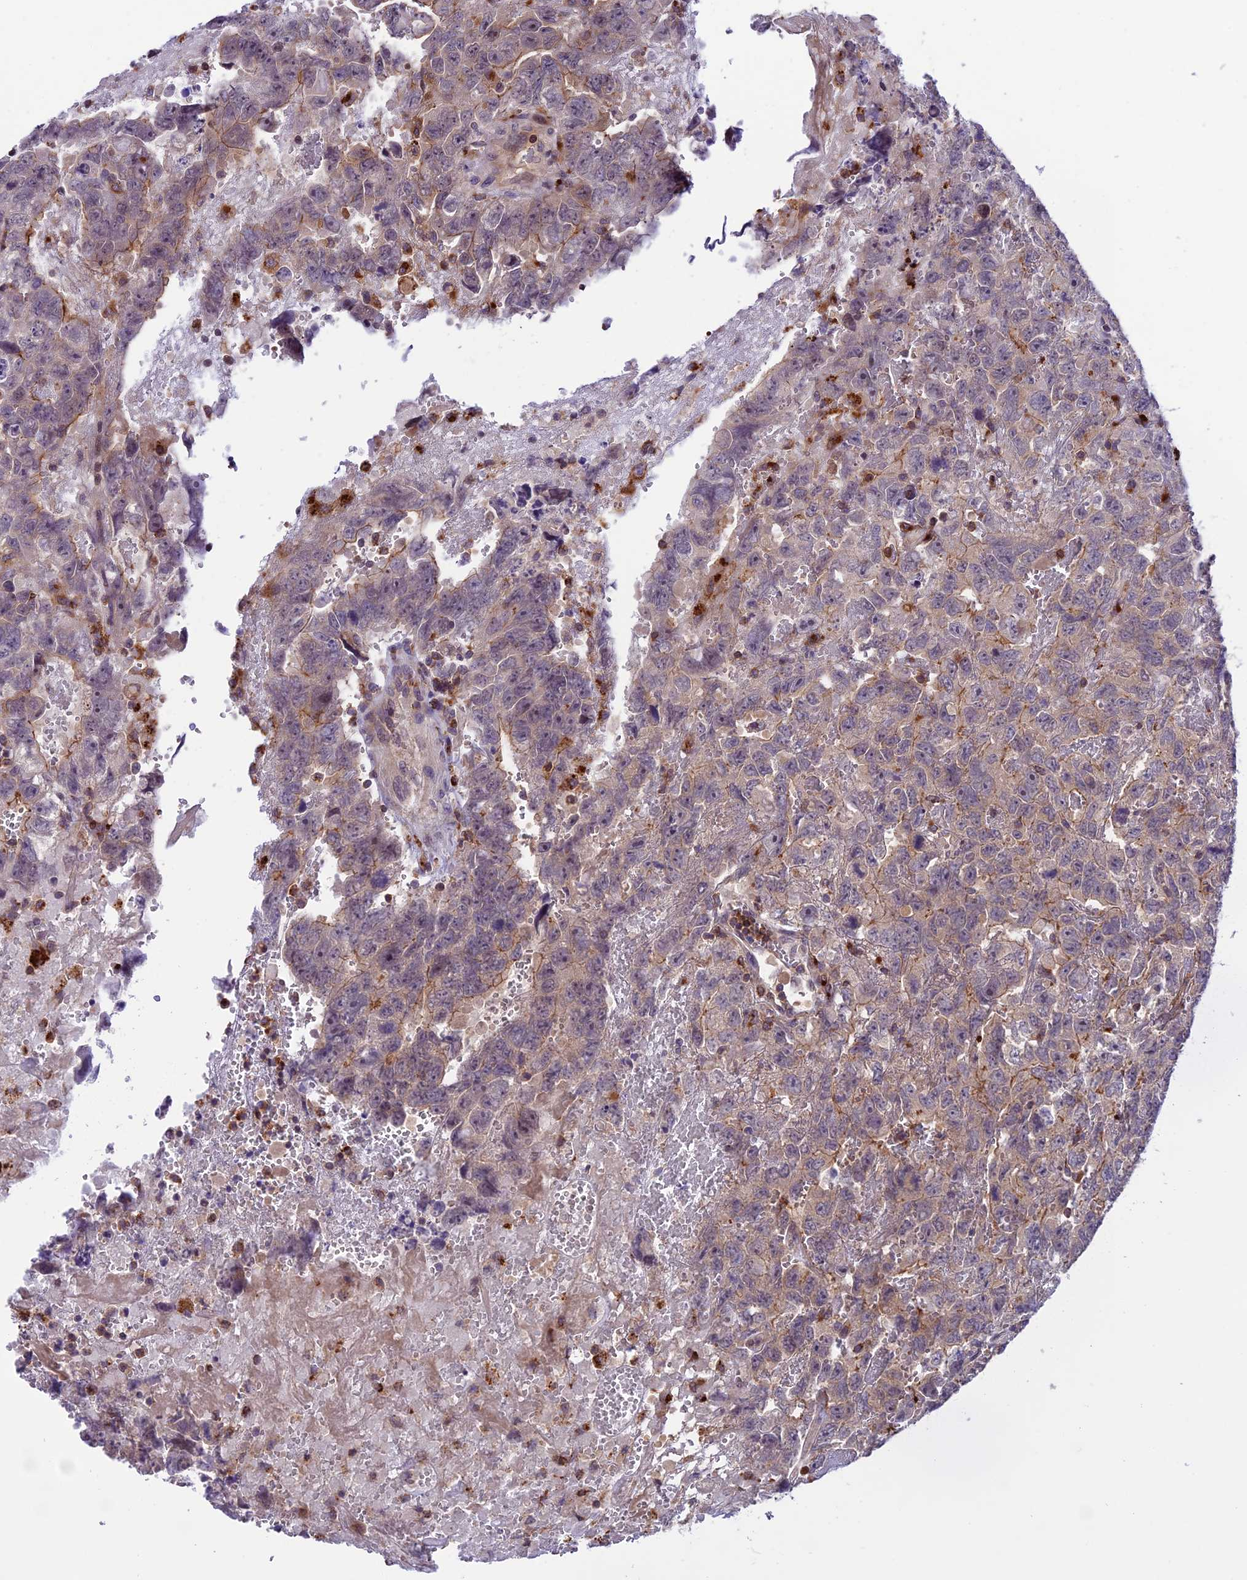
{"staining": {"intensity": "weak", "quantity": "<25%", "location": "cytoplasmic/membranous"}, "tissue": "testis cancer", "cell_type": "Tumor cells", "image_type": "cancer", "snomed": [{"axis": "morphology", "description": "Carcinoma, Embryonal, NOS"}, {"axis": "topography", "description": "Testis"}], "caption": "This is an immunohistochemistry (IHC) micrograph of testis cancer. There is no positivity in tumor cells.", "gene": "ARHGEF18", "patient": {"sex": "male", "age": 45}}